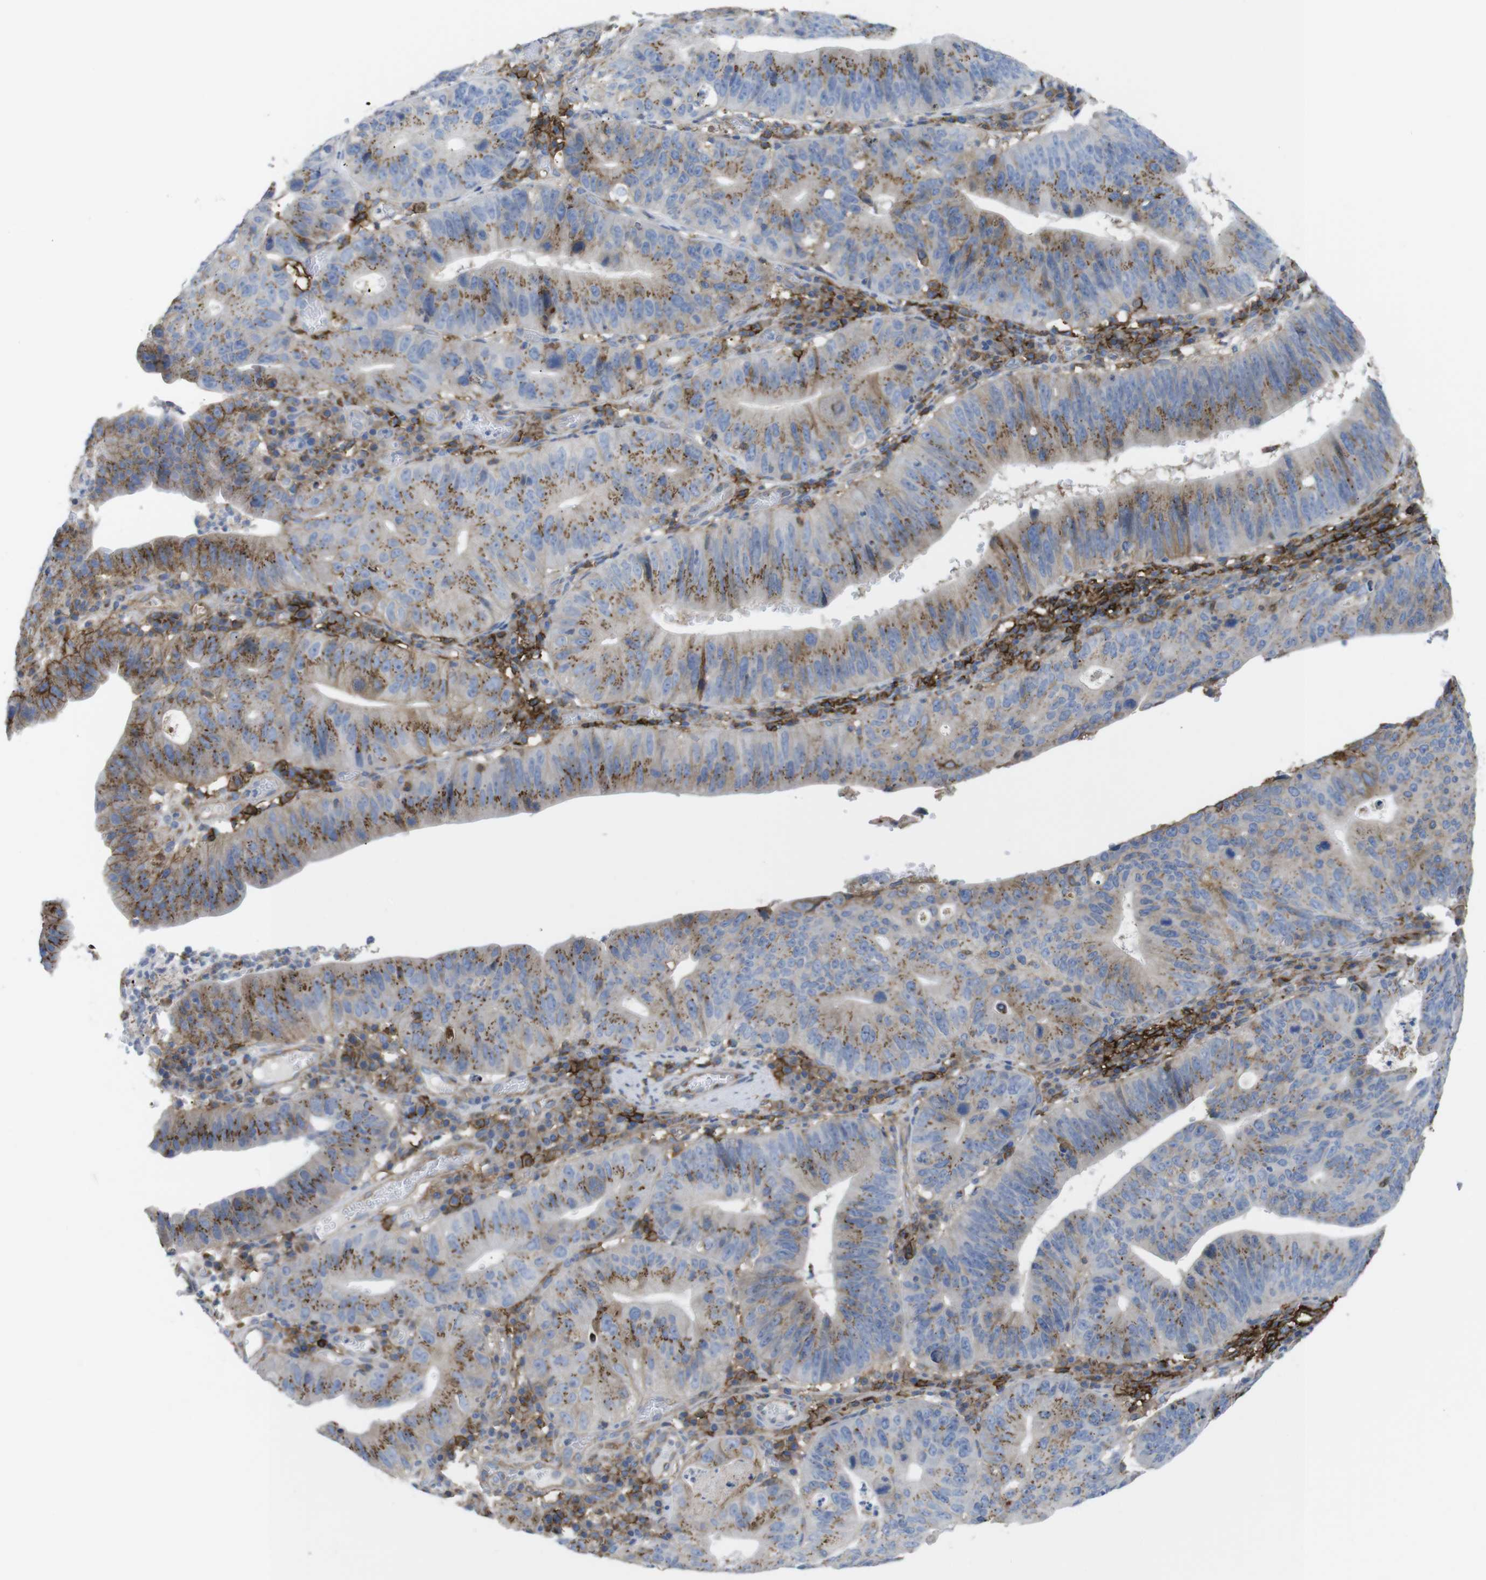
{"staining": {"intensity": "moderate", "quantity": "25%-75%", "location": "cytoplasmic/membranous"}, "tissue": "stomach cancer", "cell_type": "Tumor cells", "image_type": "cancer", "snomed": [{"axis": "morphology", "description": "Adenocarcinoma, NOS"}, {"axis": "topography", "description": "Stomach"}], "caption": "Immunohistochemical staining of human stomach cancer demonstrates medium levels of moderate cytoplasmic/membranous staining in approximately 25%-75% of tumor cells.", "gene": "CCR6", "patient": {"sex": "male", "age": 59}}